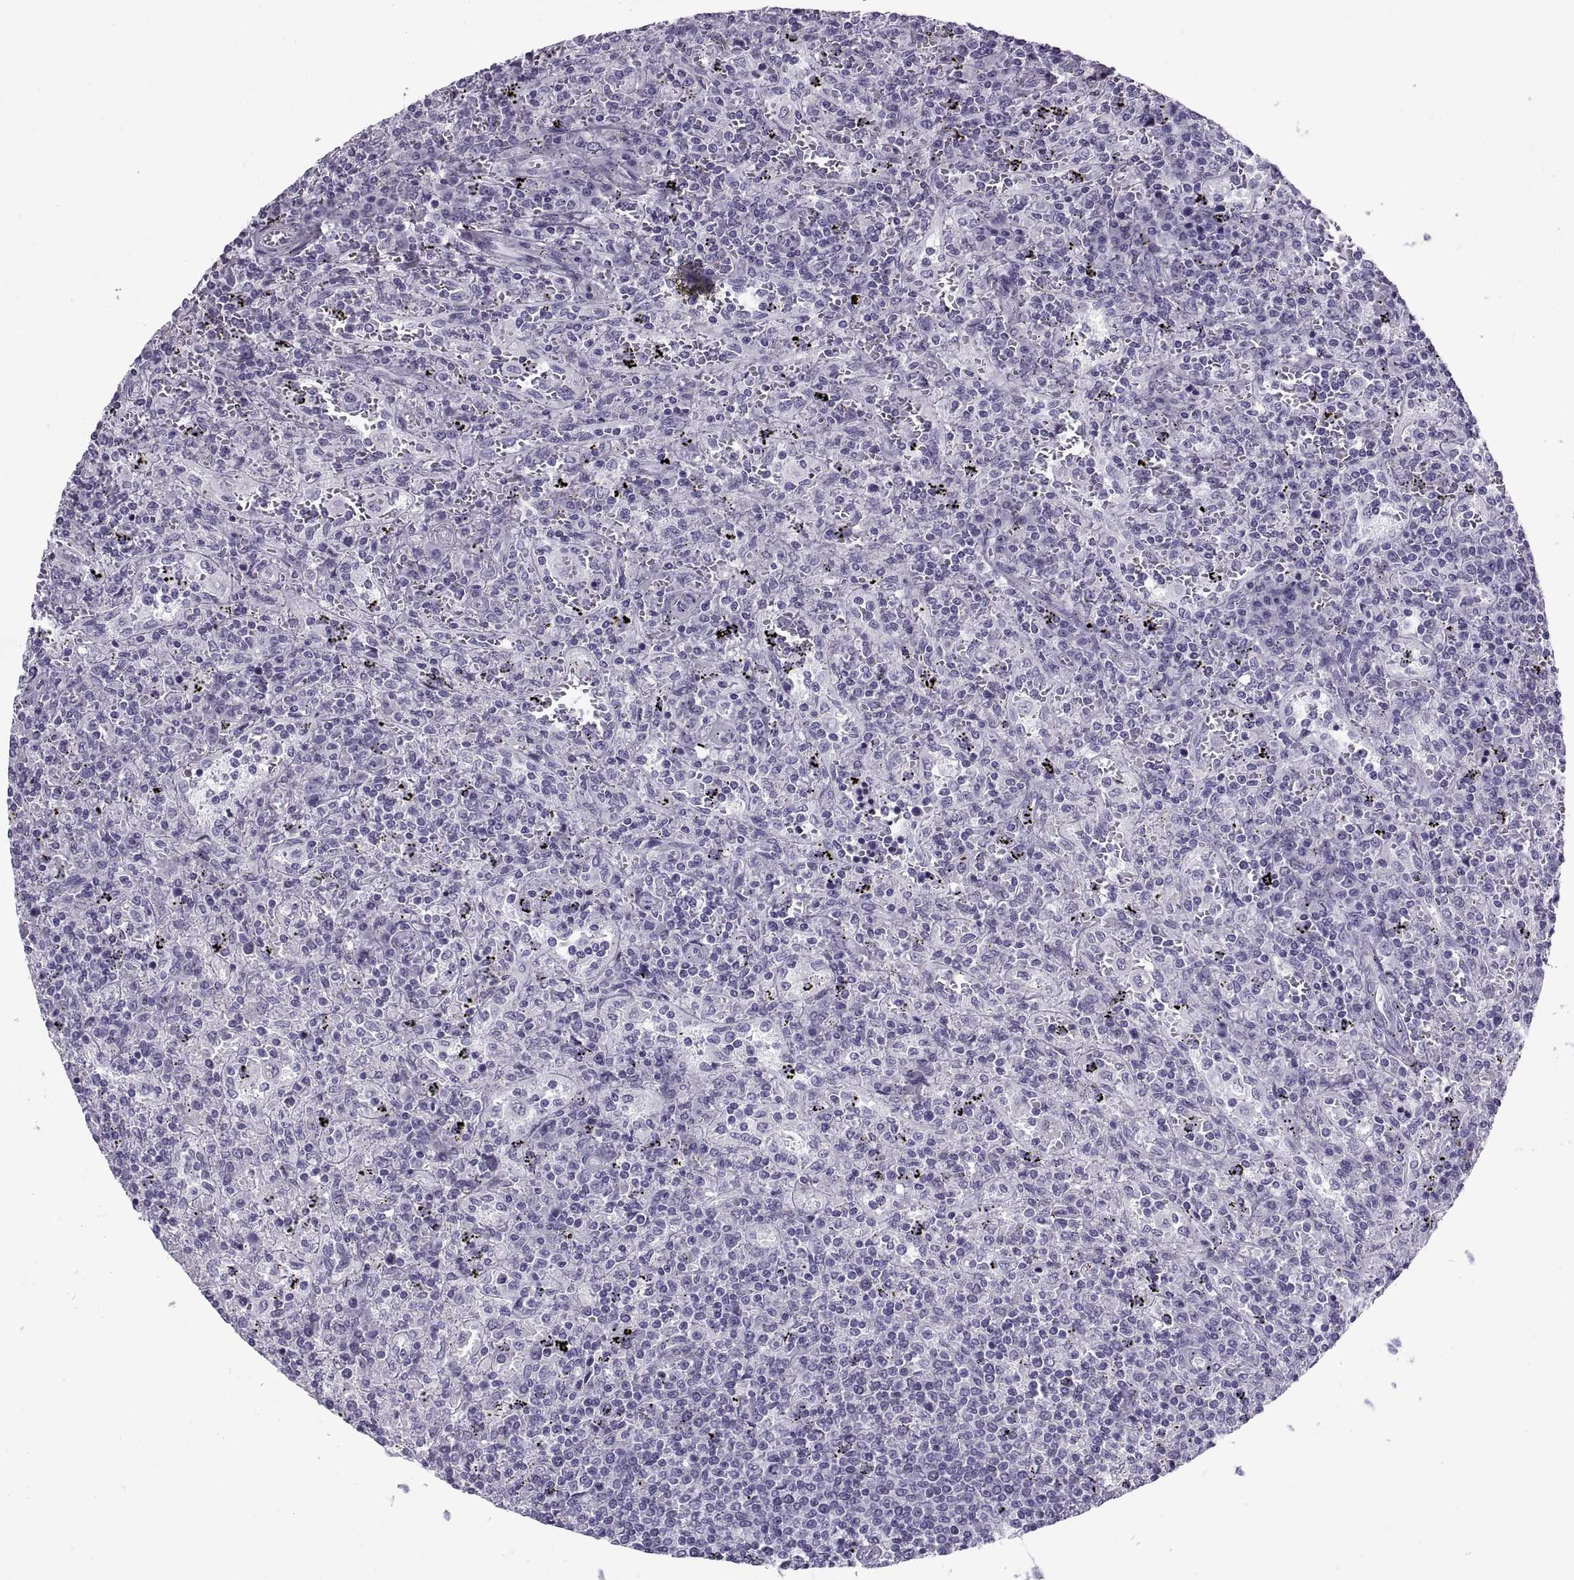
{"staining": {"intensity": "negative", "quantity": "none", "location": "none"}, "tissue": "lymphoma", "cell_type": "Tumor cells", "image_type": "cancer", "snomed": [{"axis": "morphology", "description": "Malignant lymphoma, non-Hodgkin's type, Low grade"}, {"axis": "topography", "description": "Spleen"}], "caption": "A high-resolution photomicrograph shows immunohistochemistry staining of lymphoma, which demonstrates no significant positivity in tumor cells.", "gene": "RLBP1", "patient": {"sex": "male", "age": 62}}